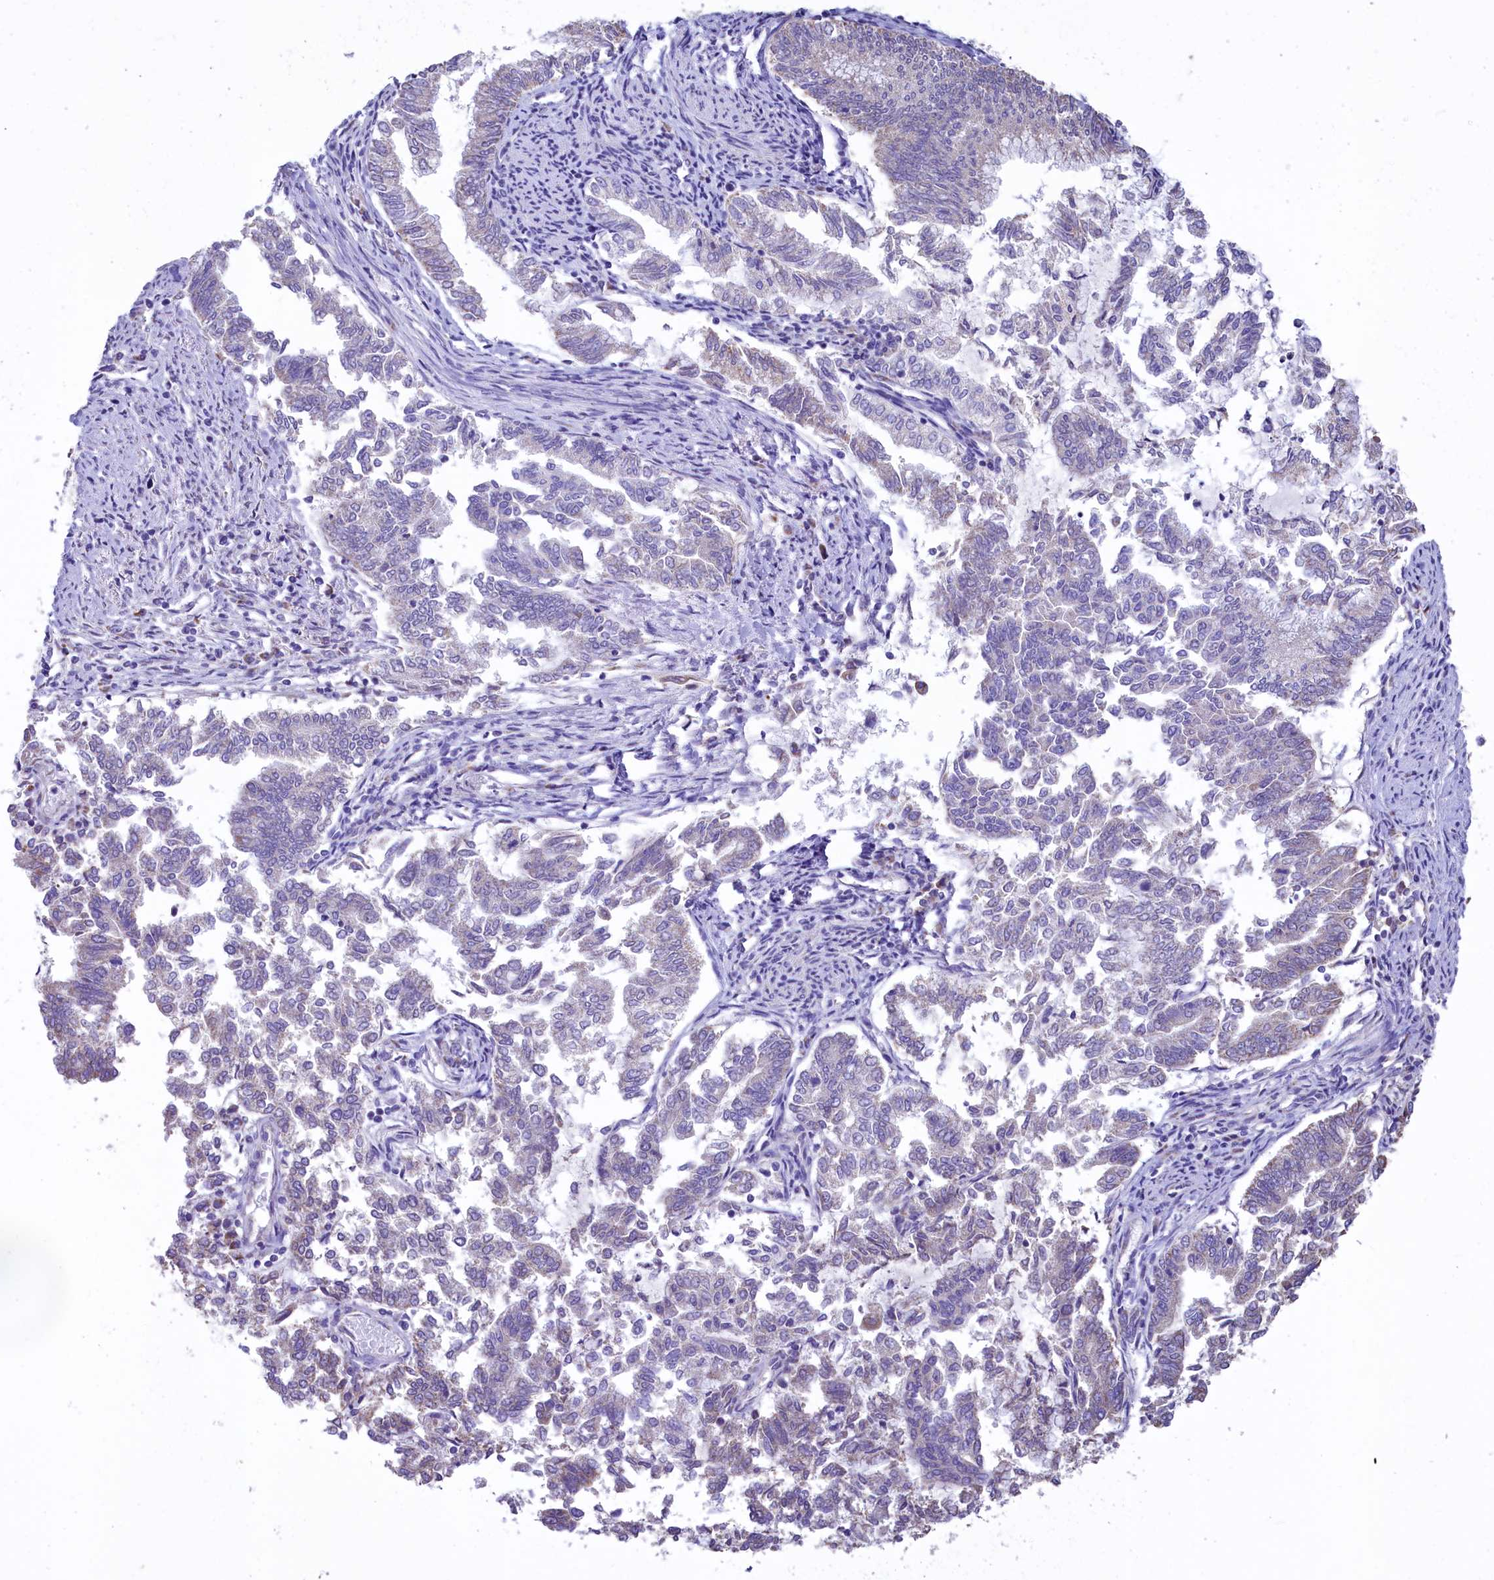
{"staining": {"intensity": "negative", "quantity": "none", "location": "none"}, "tissue": "endometrial cancer", "cell_type": "Tumor cells", "image_type": "cancer", "snomed": [{"axis": "morphology", "description": "Adenocarcinoma, NOS"}, {"axis": "topography", "description": "Endometrium"}], "caption": "A high-resolution image shows immunohistochemistry staining of adenocarcinoma (endometrial), which shows no significant positivity in tumor cells. (Stains: DAB (3,3'-diaminobenzidine) immunohistochemistry (IHC) with hematoxylin counter stain, Microscopy: brightfield microscopy at high magnification).", "gene": "IDH3A", "patient": {"sex": "female", "age": 79}}